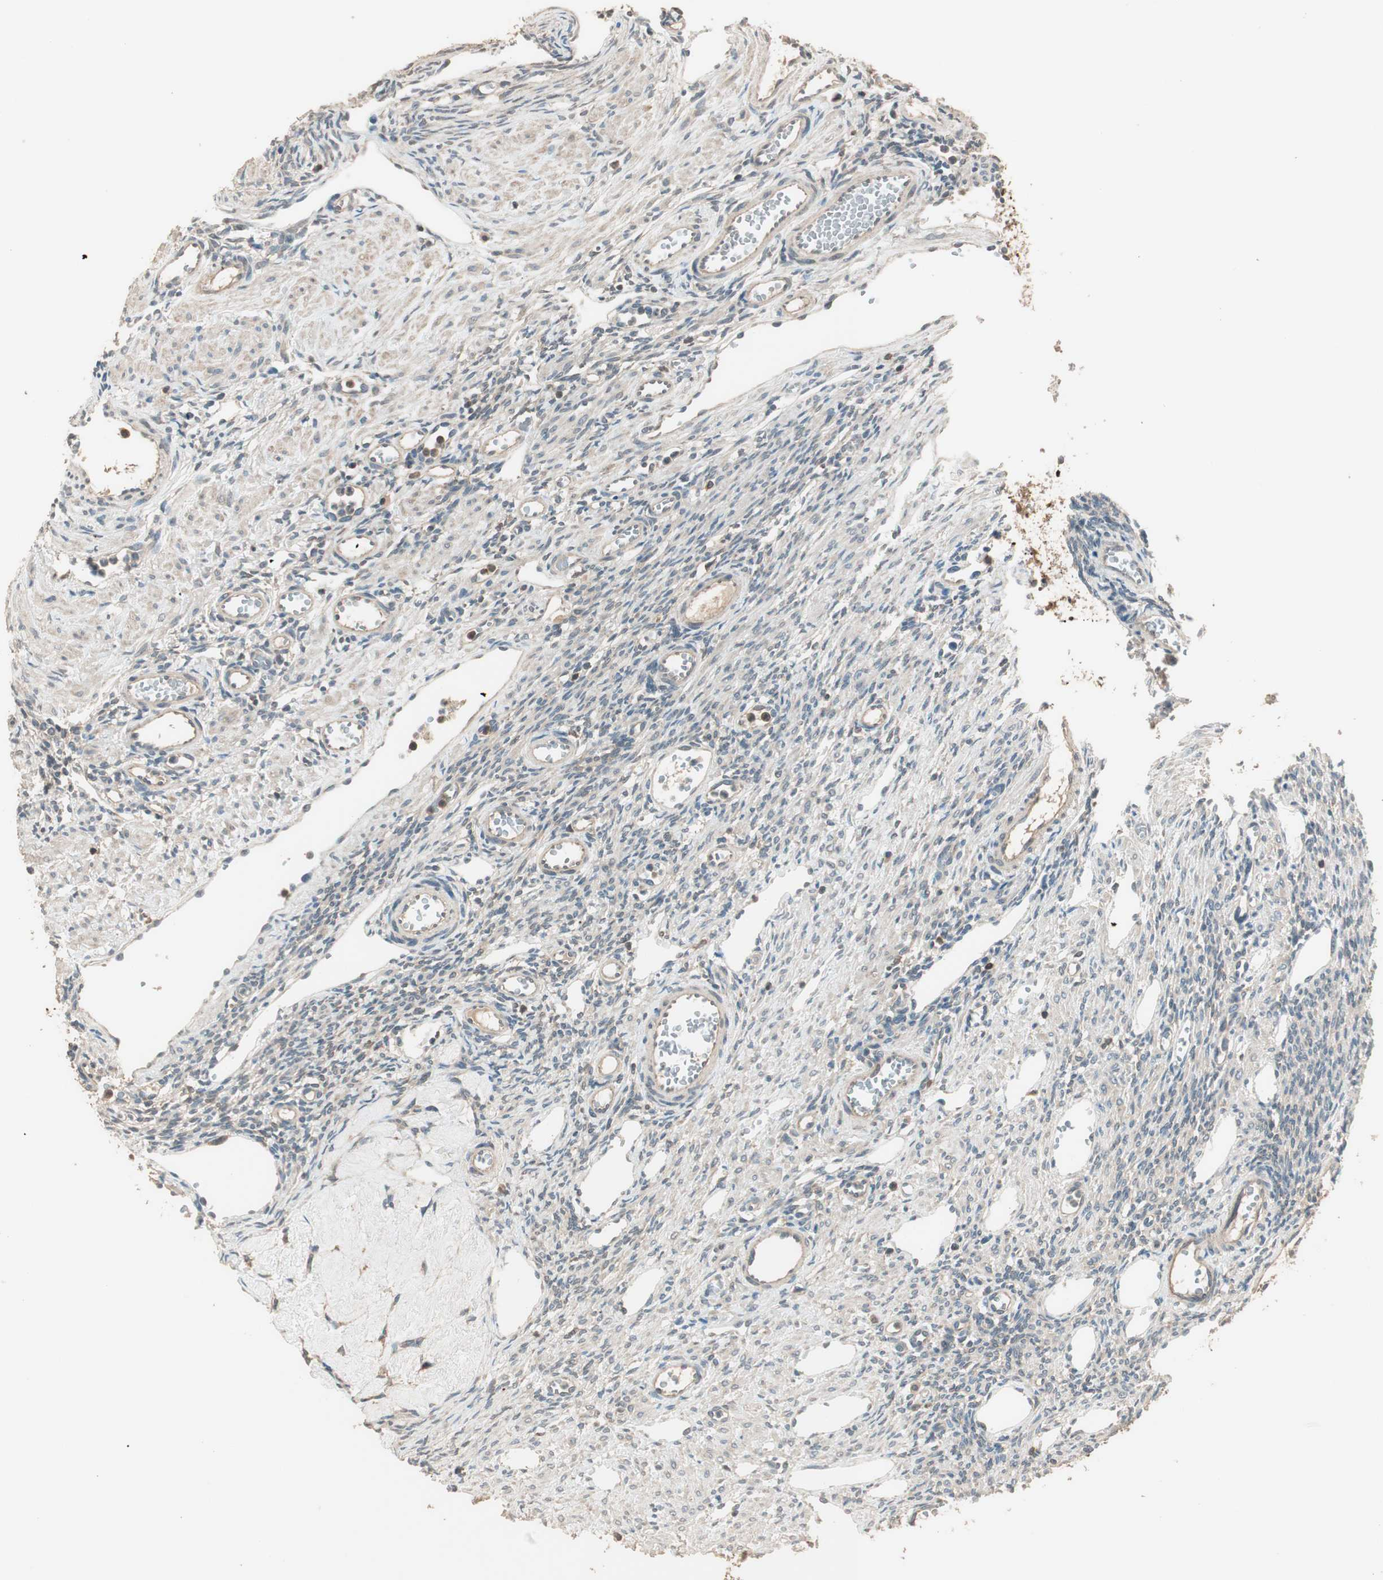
{"staining": {"intensity": "weak", "quantity": "25%-75%", "location": "cytoplasmic/membranous"}, "tissue": "ovary", "cell_type": "Ovarian stroma cells", "image_type": "normal", "snomed": [{"axis": "morphology", "description": "Normal tissue, NOS"}, {"axis": "topography", "description": "Ovary"}], "caption": "The histopathology image demonstrates immunohistochemical staining of unremarkable ovary. There is weak cytoplasmic/membranous positivity is appreciated in about 25%-75% of ovarian stroma cells. Ihc stains the protein in brown and the nuclei are stained blue.", "gene": "TRIM21", "patient": {"sex": "female", "age": 33}}